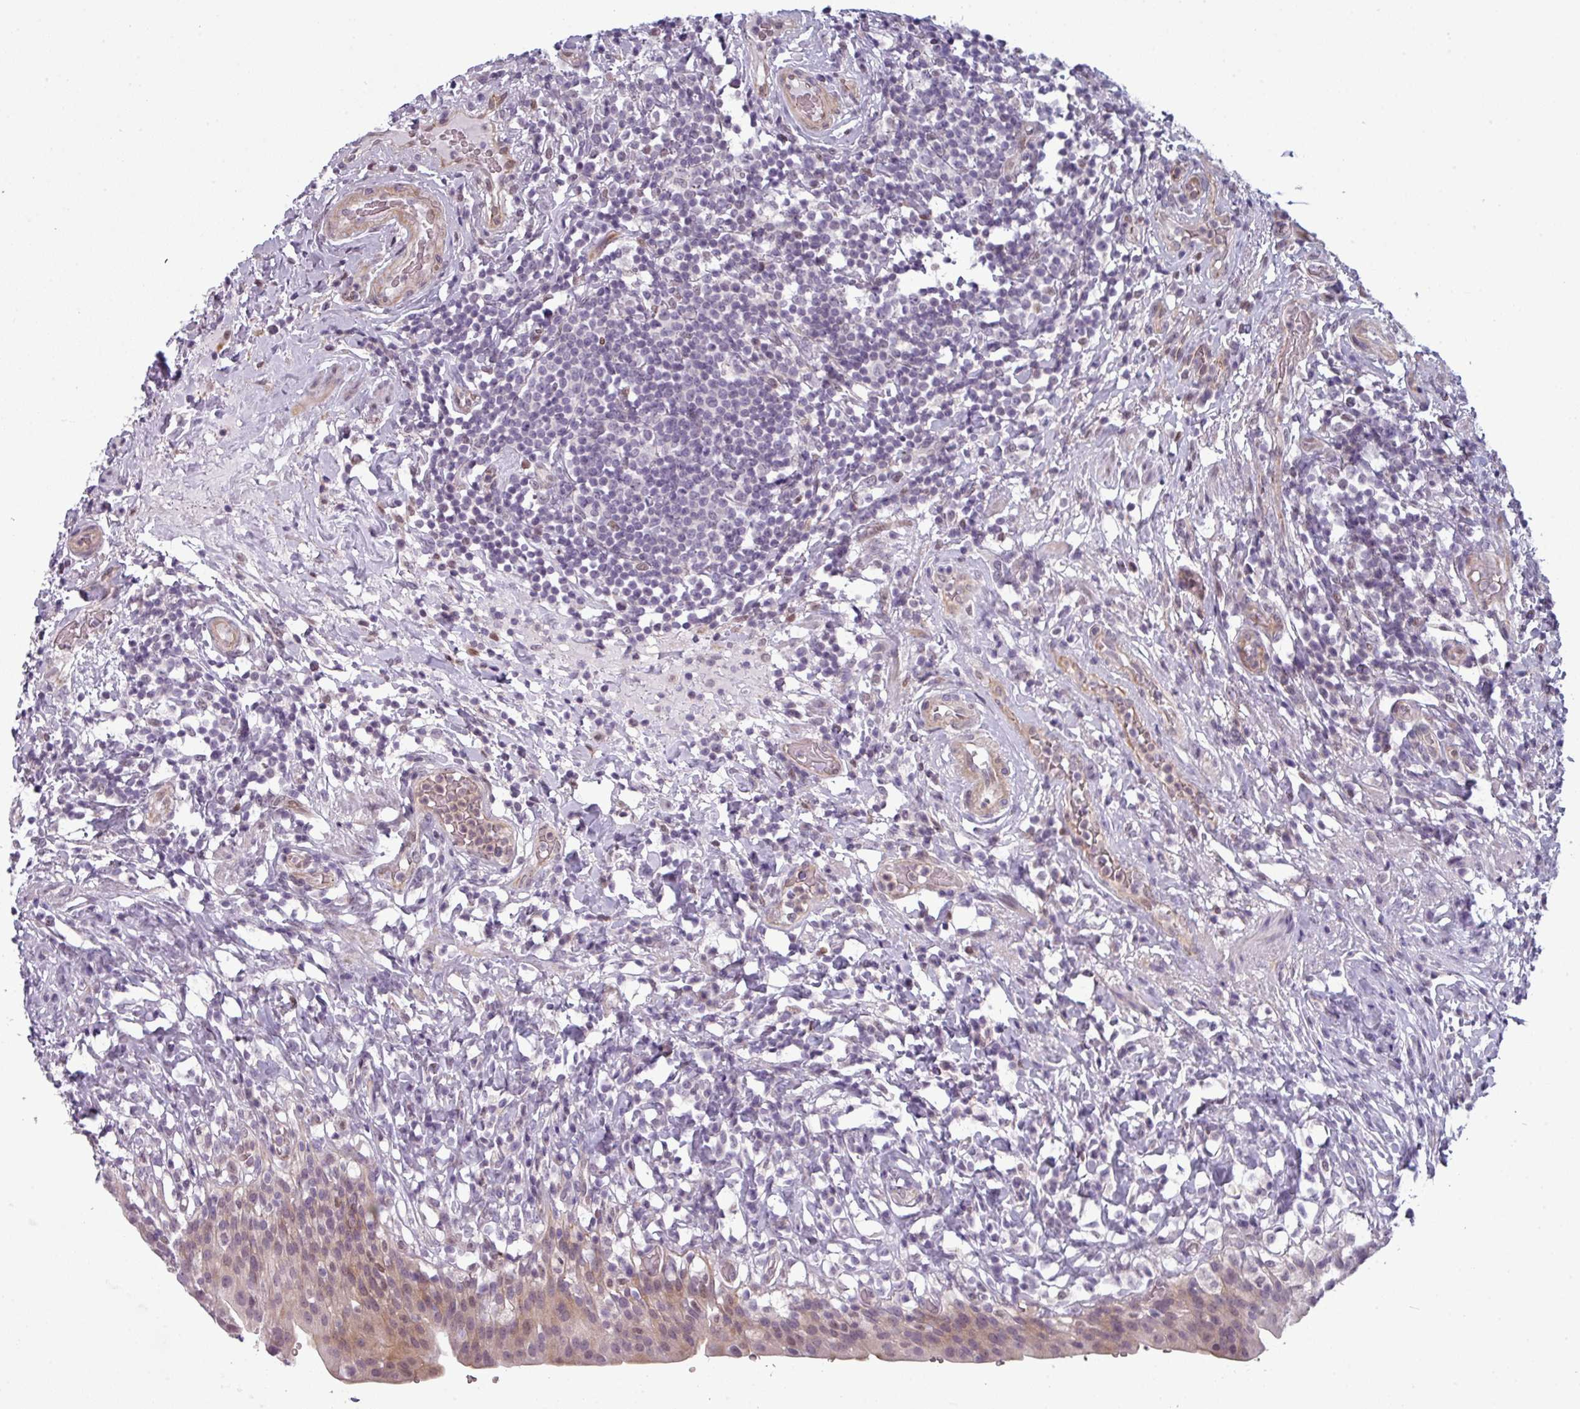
{"staining": {"intensity": "moderate", "quantity": "25%-75%", "location": "cytoplasmic/membranous,nuclear"}, "tissue": "urinary bladder", "cell_type": "Urothelial cells", "image_type": "normal", "snomed": [{"axis": "morphology", "description": "Normal tissue, NOS"}, {"axis": "morphology", "description": "Inflammation, NOS"}, {"axis": "topography", "description": "Urinary bladder"}], "caption": "Urothelial cells exhibit medium levels of moderate cytoplasmic/membranous,nuclear staining in about 25%-75% of cells in benign urinary bladder. (DAB (3,3'-diaminobenzidine) IHC with brightfield microscopy, high magnification).", "gene": "PRAMEF12", "patient": {"sex": "male", "age": 64}}